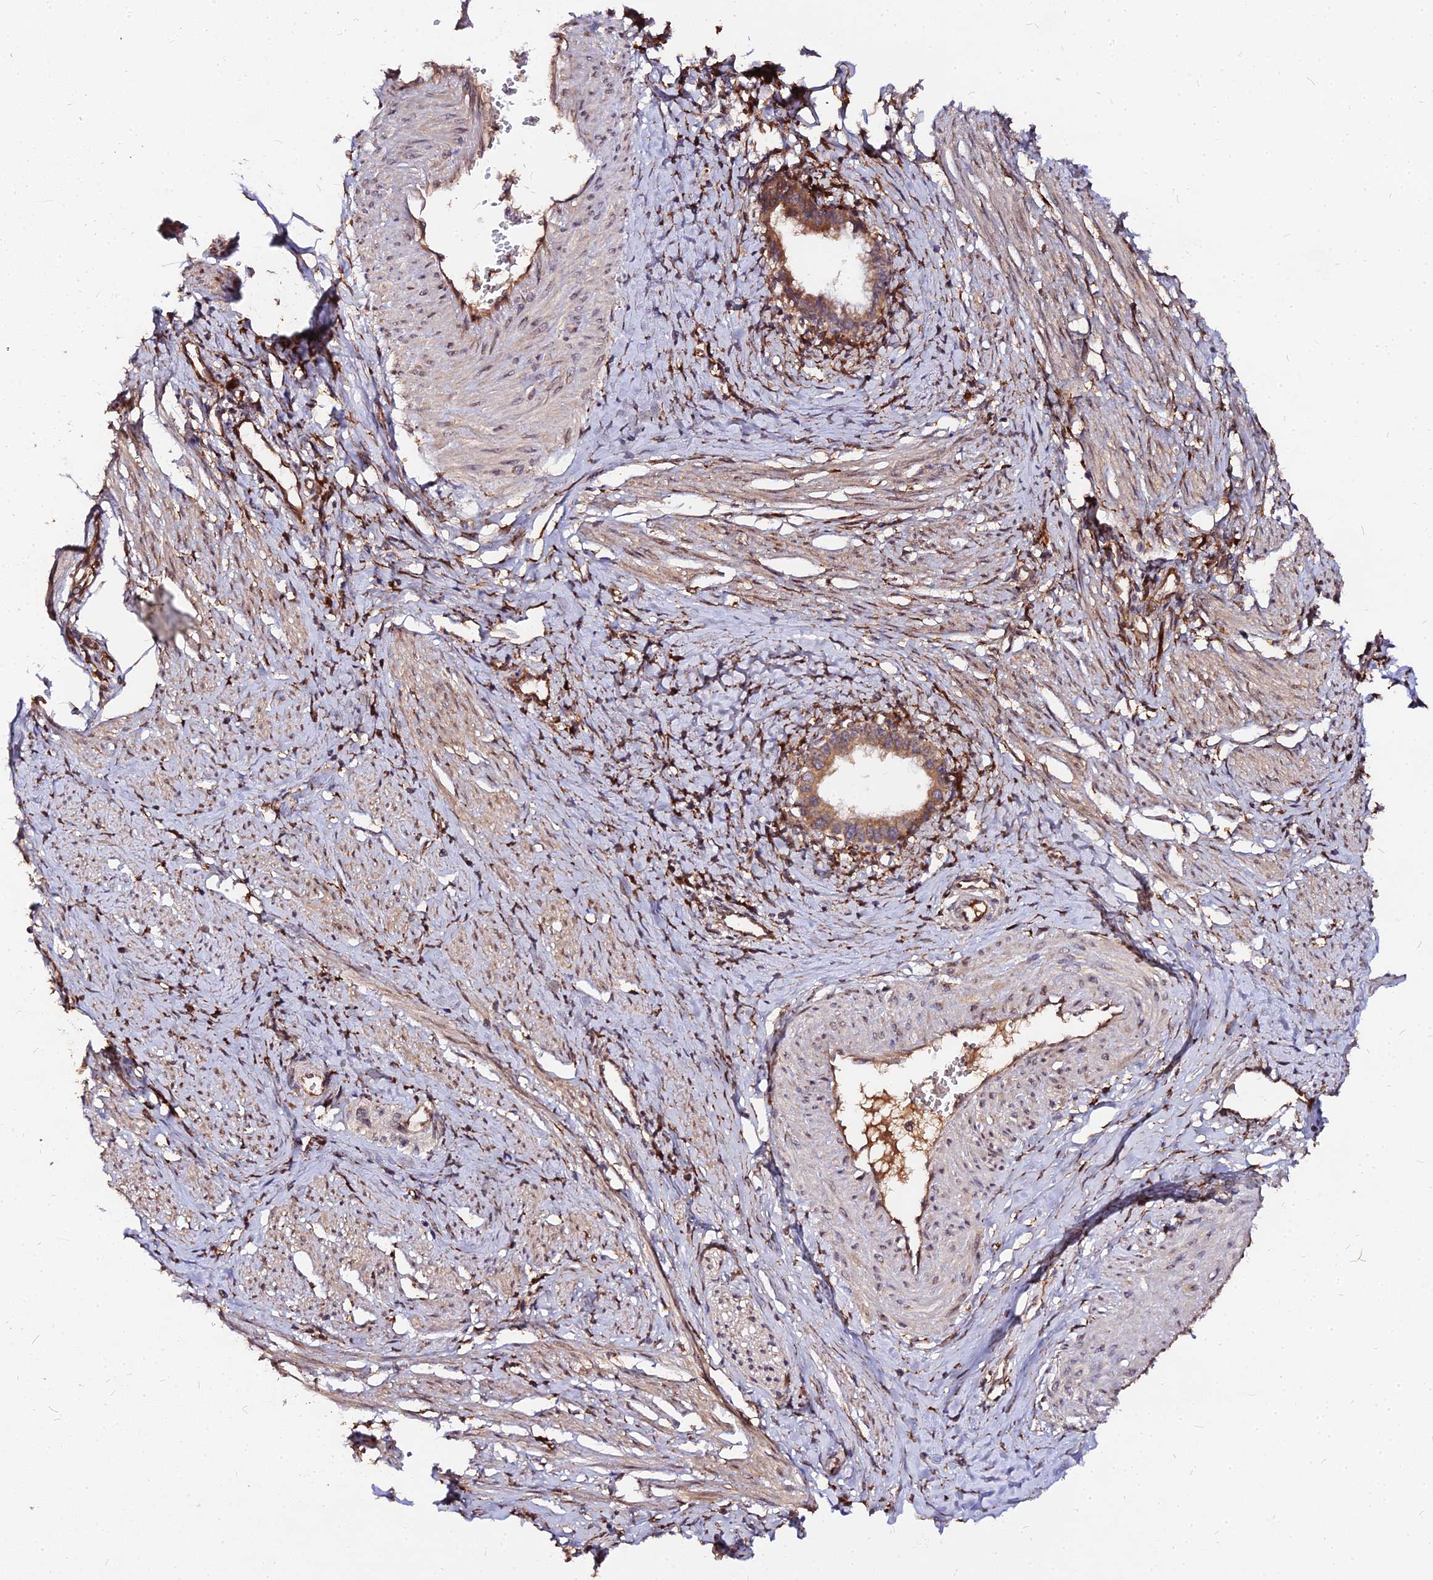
{"staining": {"intensity": "moderate", "quantity": ">75%", "location": "cytoplasmic/membranous"}, "tissue": "cervical cancer", "cell_type": "Tumor cells", "image_type": "cancer", "snomed": [{"axis": "morphology", "description": "Adenocarcinoma, NOS"}, {"axis": "topography", "description": "Cervix"}], "caption": "IHC photomicrograph of cervical adenocarcinoma stained for a protein (brown), which demonstrates medium levels of moderate cytoplasmic/membranous expression in approximately >75% of tumor cells.", "gene": "PDE4D", "patient": {"sex": "female", "age": 36}}